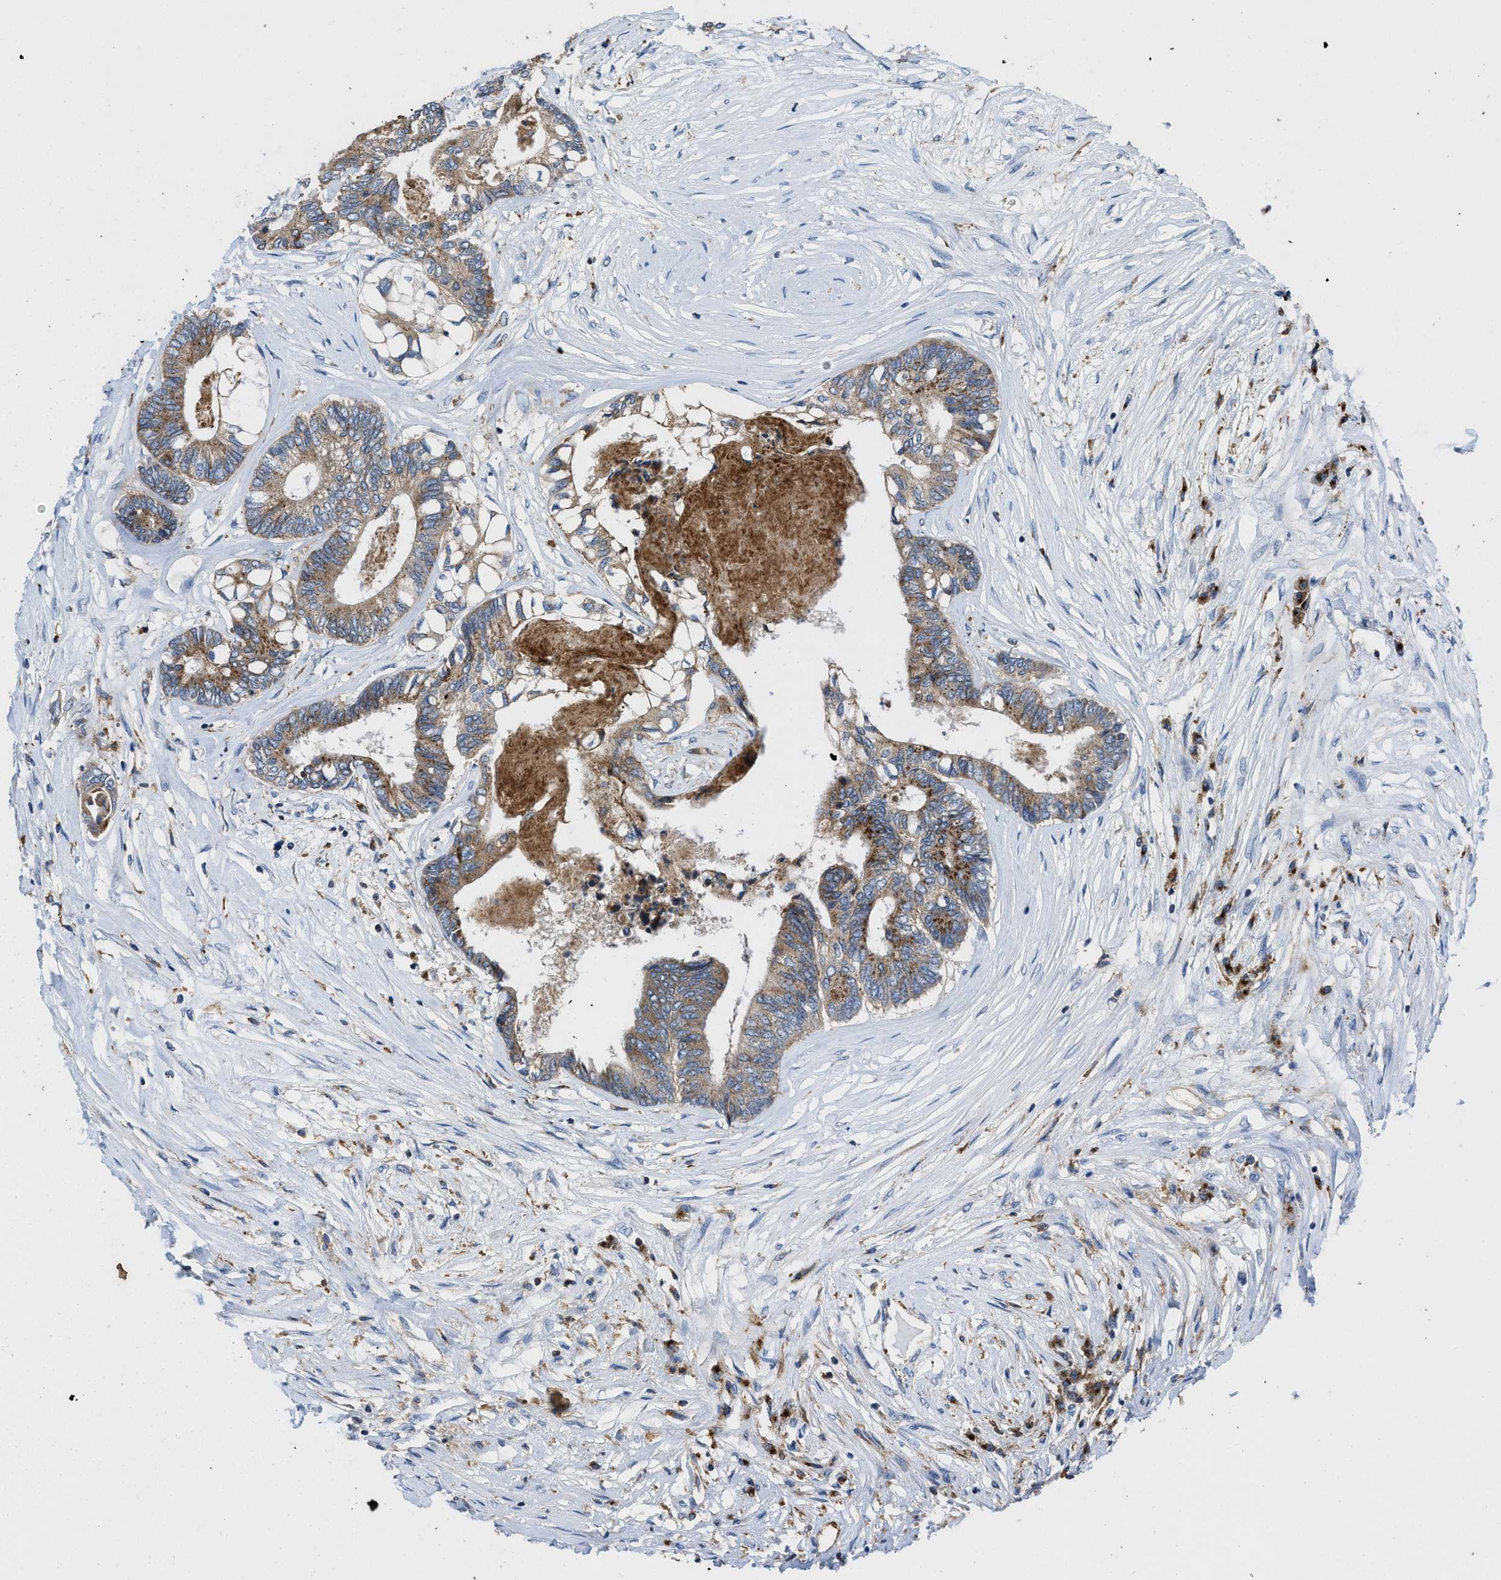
{"staining": {"intensity": "moderate", "quantity": ">75%", "location": "cytoplasmic/membranous"}, "tissue": "colorectal cancer", "cell_type": "Tumor cells", "image_type": "cancer", "snomed": [{"axis": "morphology", "description": "Adenocarcinoma, NOS"}, {"axis": "topography", "description": "Rectum"}], "caption": "This micrograph shows colorectal cancer stained with IHC to label a protein in brown. The cytoplasmic/membranous of tumor cells show moderate positivity for the protein. Nuclei are counter-stained blue.", "gene": "ENPP4", "patient": {"sex": "male", "age": 63}}